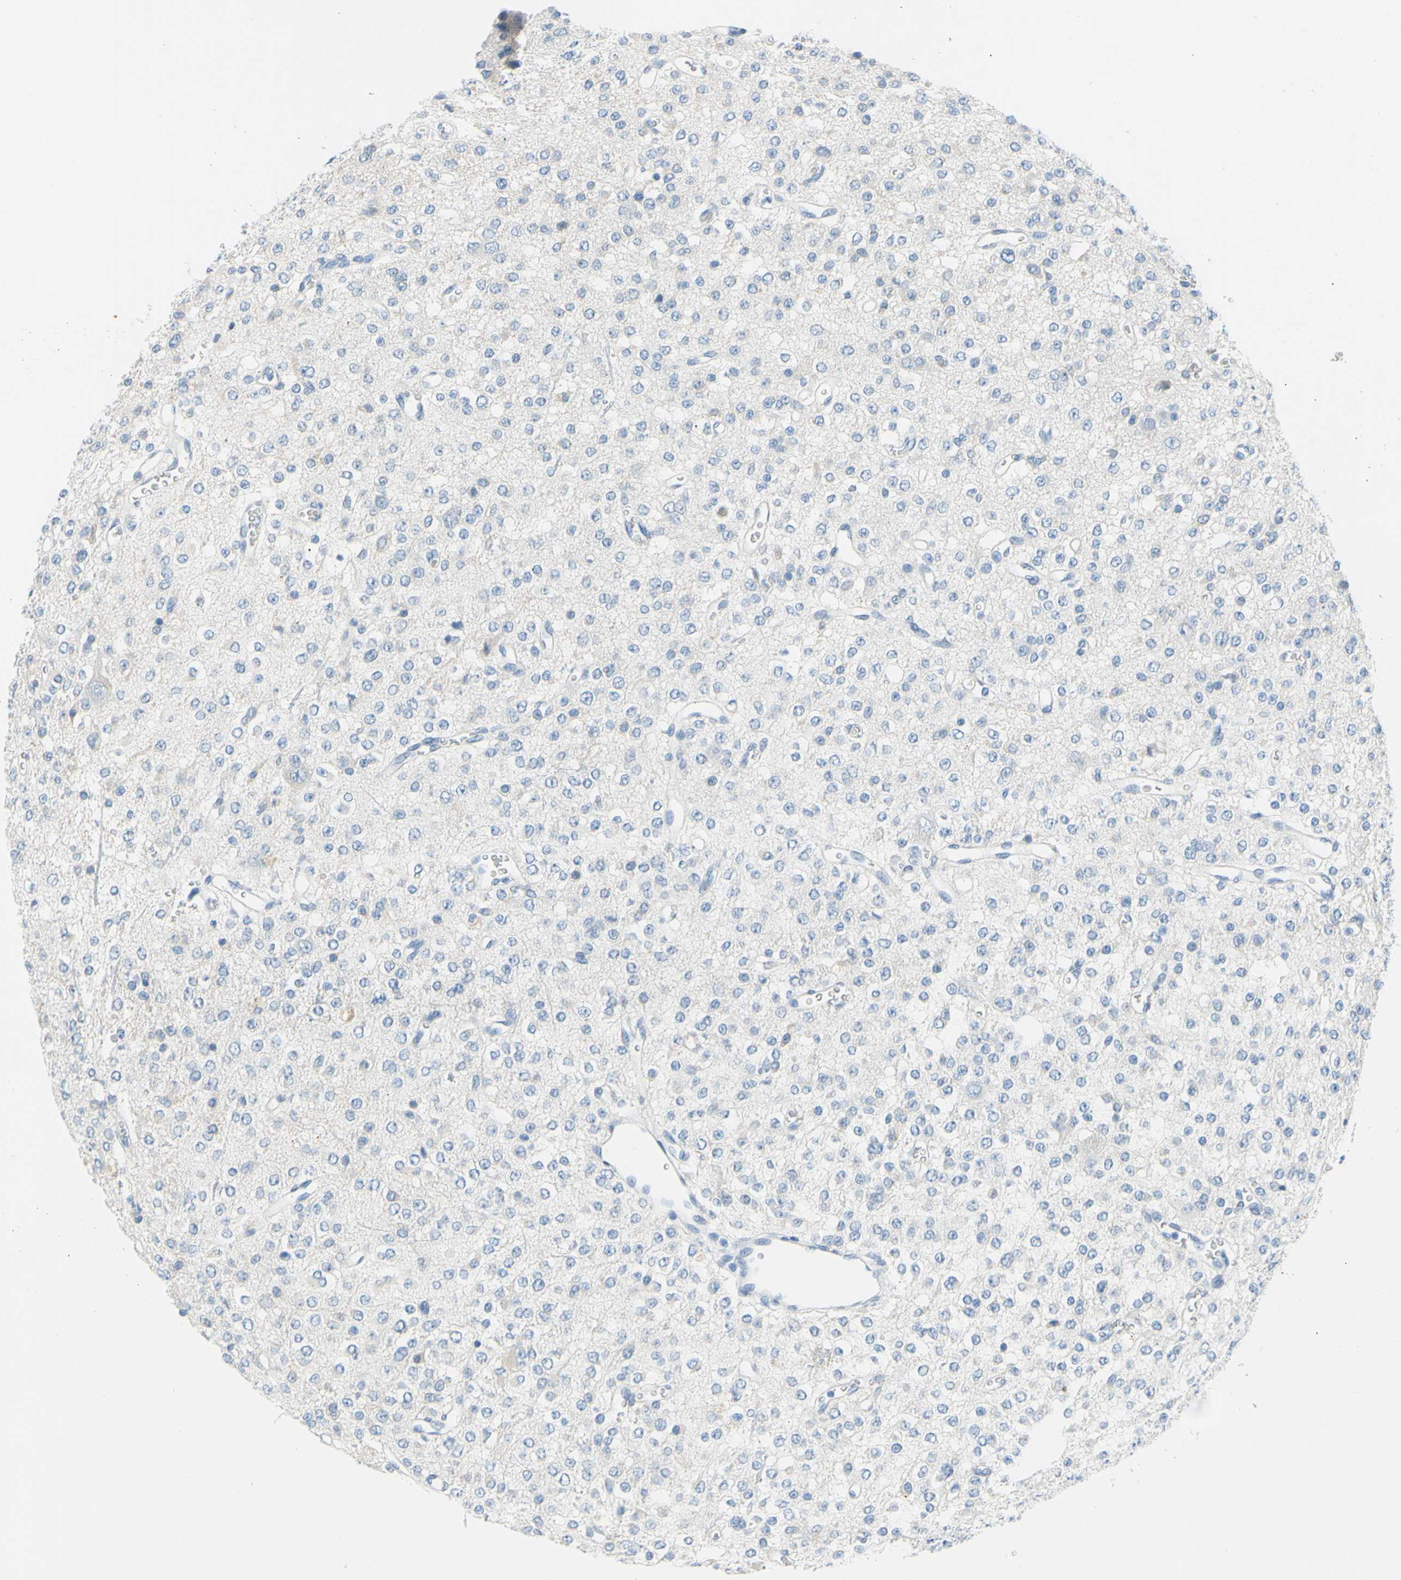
{"staining": {"intensity": "negative", "quantity": "none", "location": "none"}, "tissue": "glioma", "cell_type": "Tumor cells", "image_type": "cancer", "snomed": [{"axis": "morphology", "description": "Glioma, malignant, Low grade"}, {"axis": "topography", "description": "Brain"}], "caption": "High magnification brightfield microscopy of glioma stained with DAB (3,3'-diaminobenzidine) (brown) and counterstained with hematoxylin (blue): tumor cells show no significant expression. (Immunohistochemistry (ihc), brightfield microscopy, high magnification).", "gene": "DCT", "patient": {"sex": "male", "age": 38}}